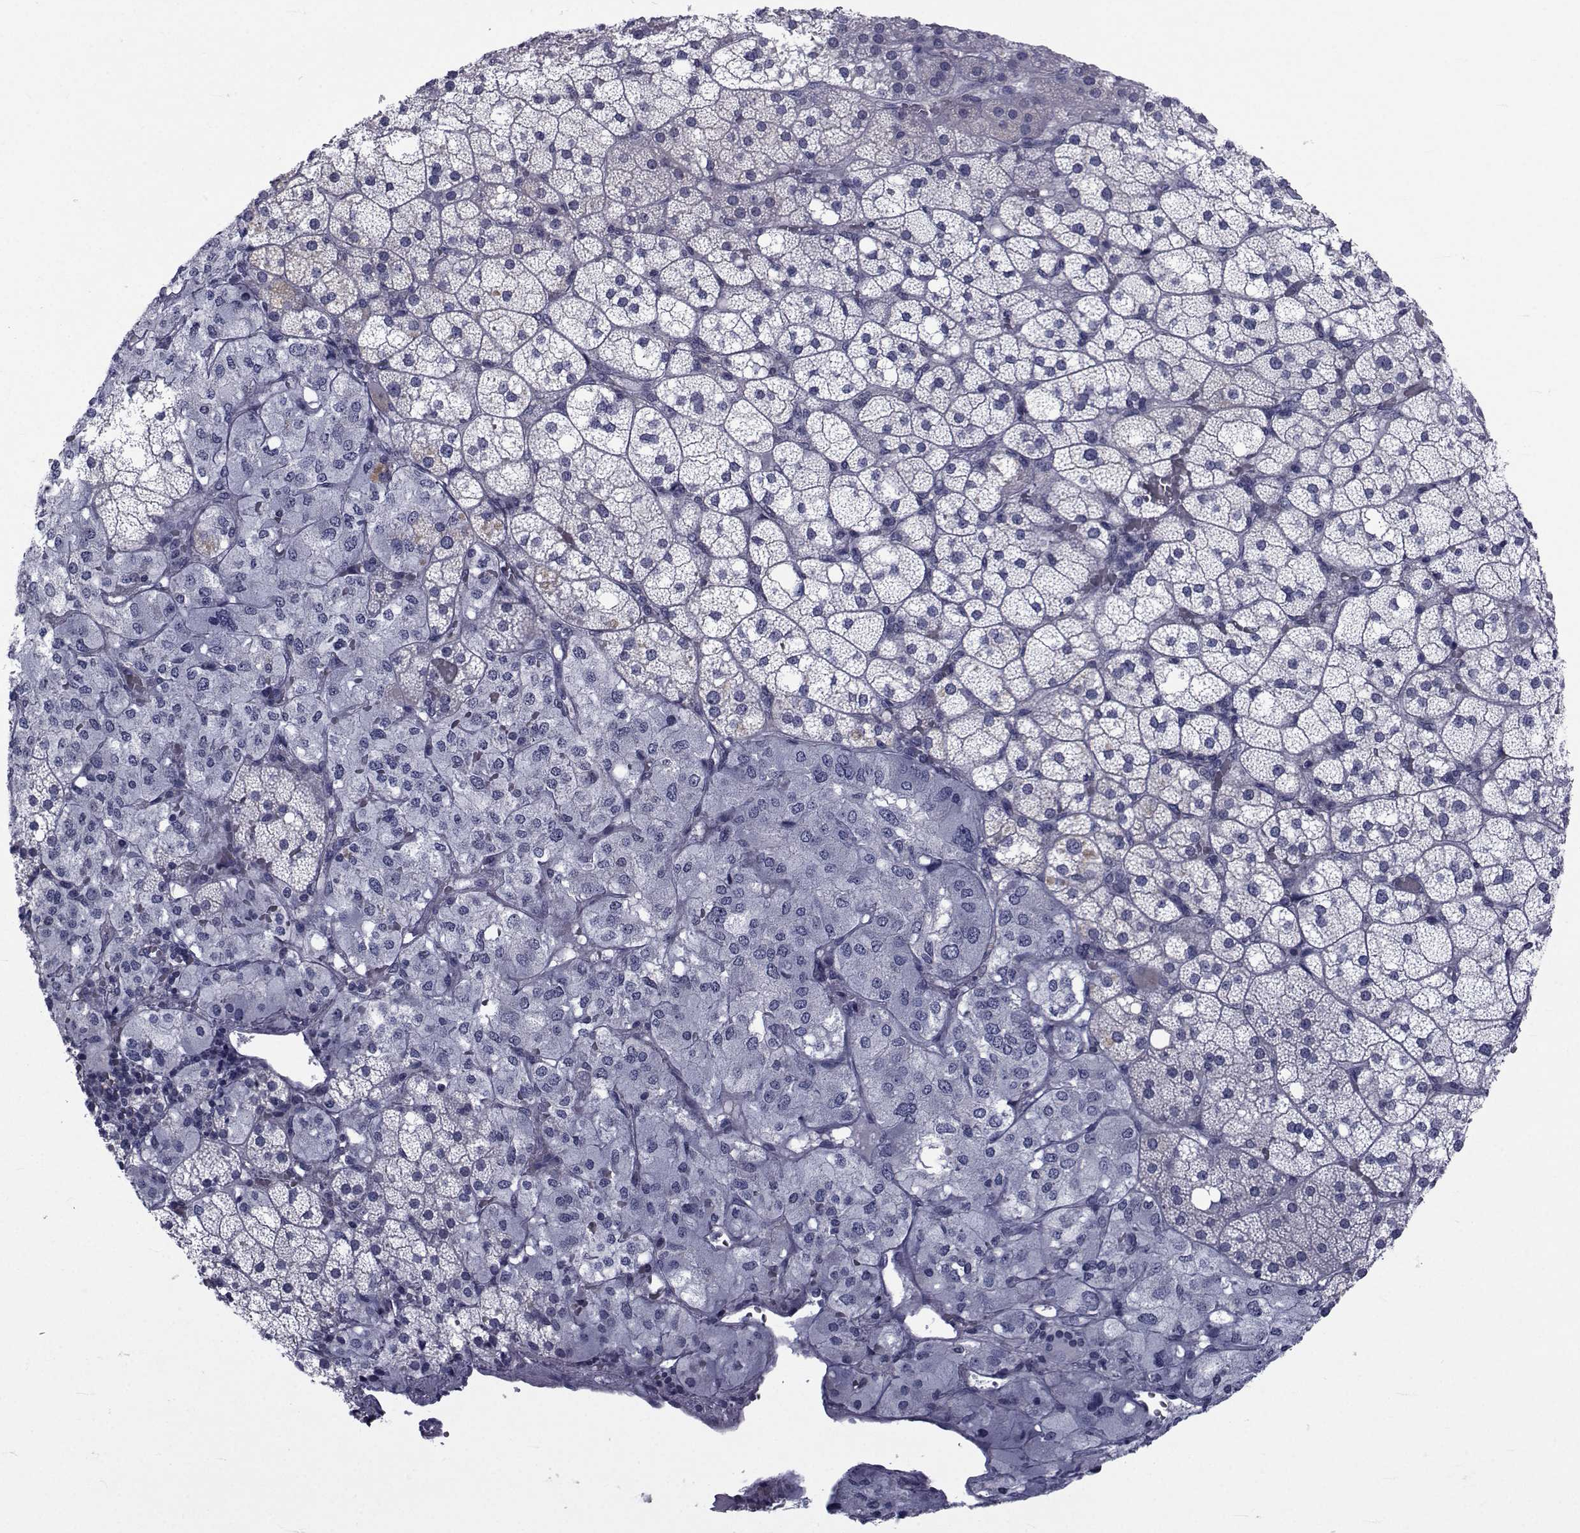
{"staining": {"intensity": "negative", "quantity": "none", "location": "none"}, "tissue": "adrenal gland", "cell_type": "Glandular cells", "image_type": "normal", "snomed": [{"axis": "morphology", "description": "Normal tissue, NOS"}, {"axis": "topography", "description": "Adrenal gland"}], "caption": "The photomicrograph shows no significant positivity in glandular cells of adrenal gland. (IHC, brightfield microscopy, high magnification).", "gene": "SLC30A10", "patient": {"sex": "male", "age": 53}}